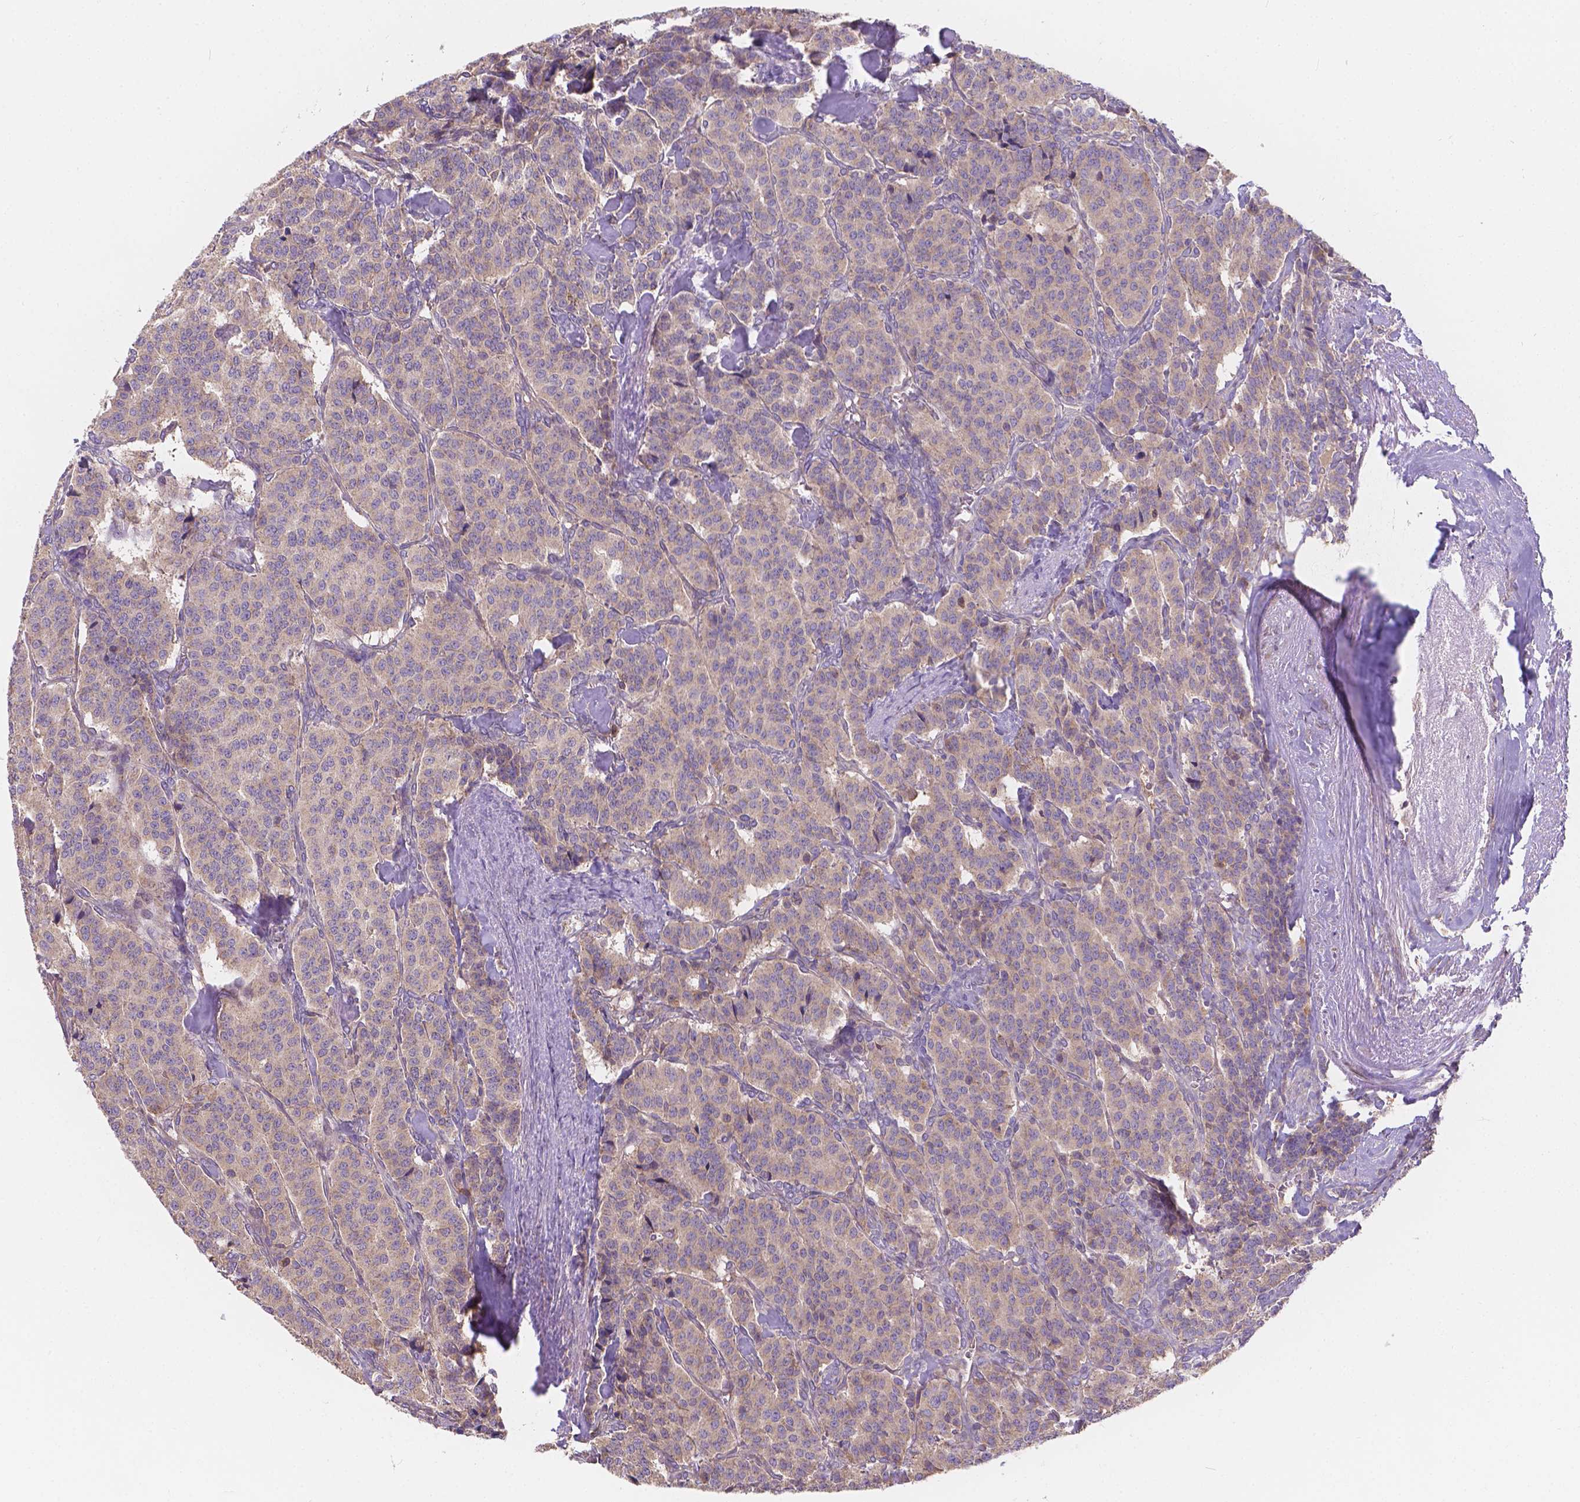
{"staining": {"intensity": "moderate", "quantity": ">75%", "location": "cytoplasmic/membranous"}, "tissue": "carcinoid", "cell_type": "Tumor cells", "image_type": "cancer", "snomed": [{"axis": "morphology", "description": "Normal tissue, NOS"}, {"axis": "morphology", "description": "Carcinoid, malignant, NOS"}, {"axis": "topography", "description": "Lung"}], "caption": "Immunohistochemical staining of human malignant carcinoid exhibits medium levels of moderate cytoplasmic/membranous staining in about >75% of tumor cells.", "gene": "CDK10", "patient": {"sex": "female", "age": 46}}